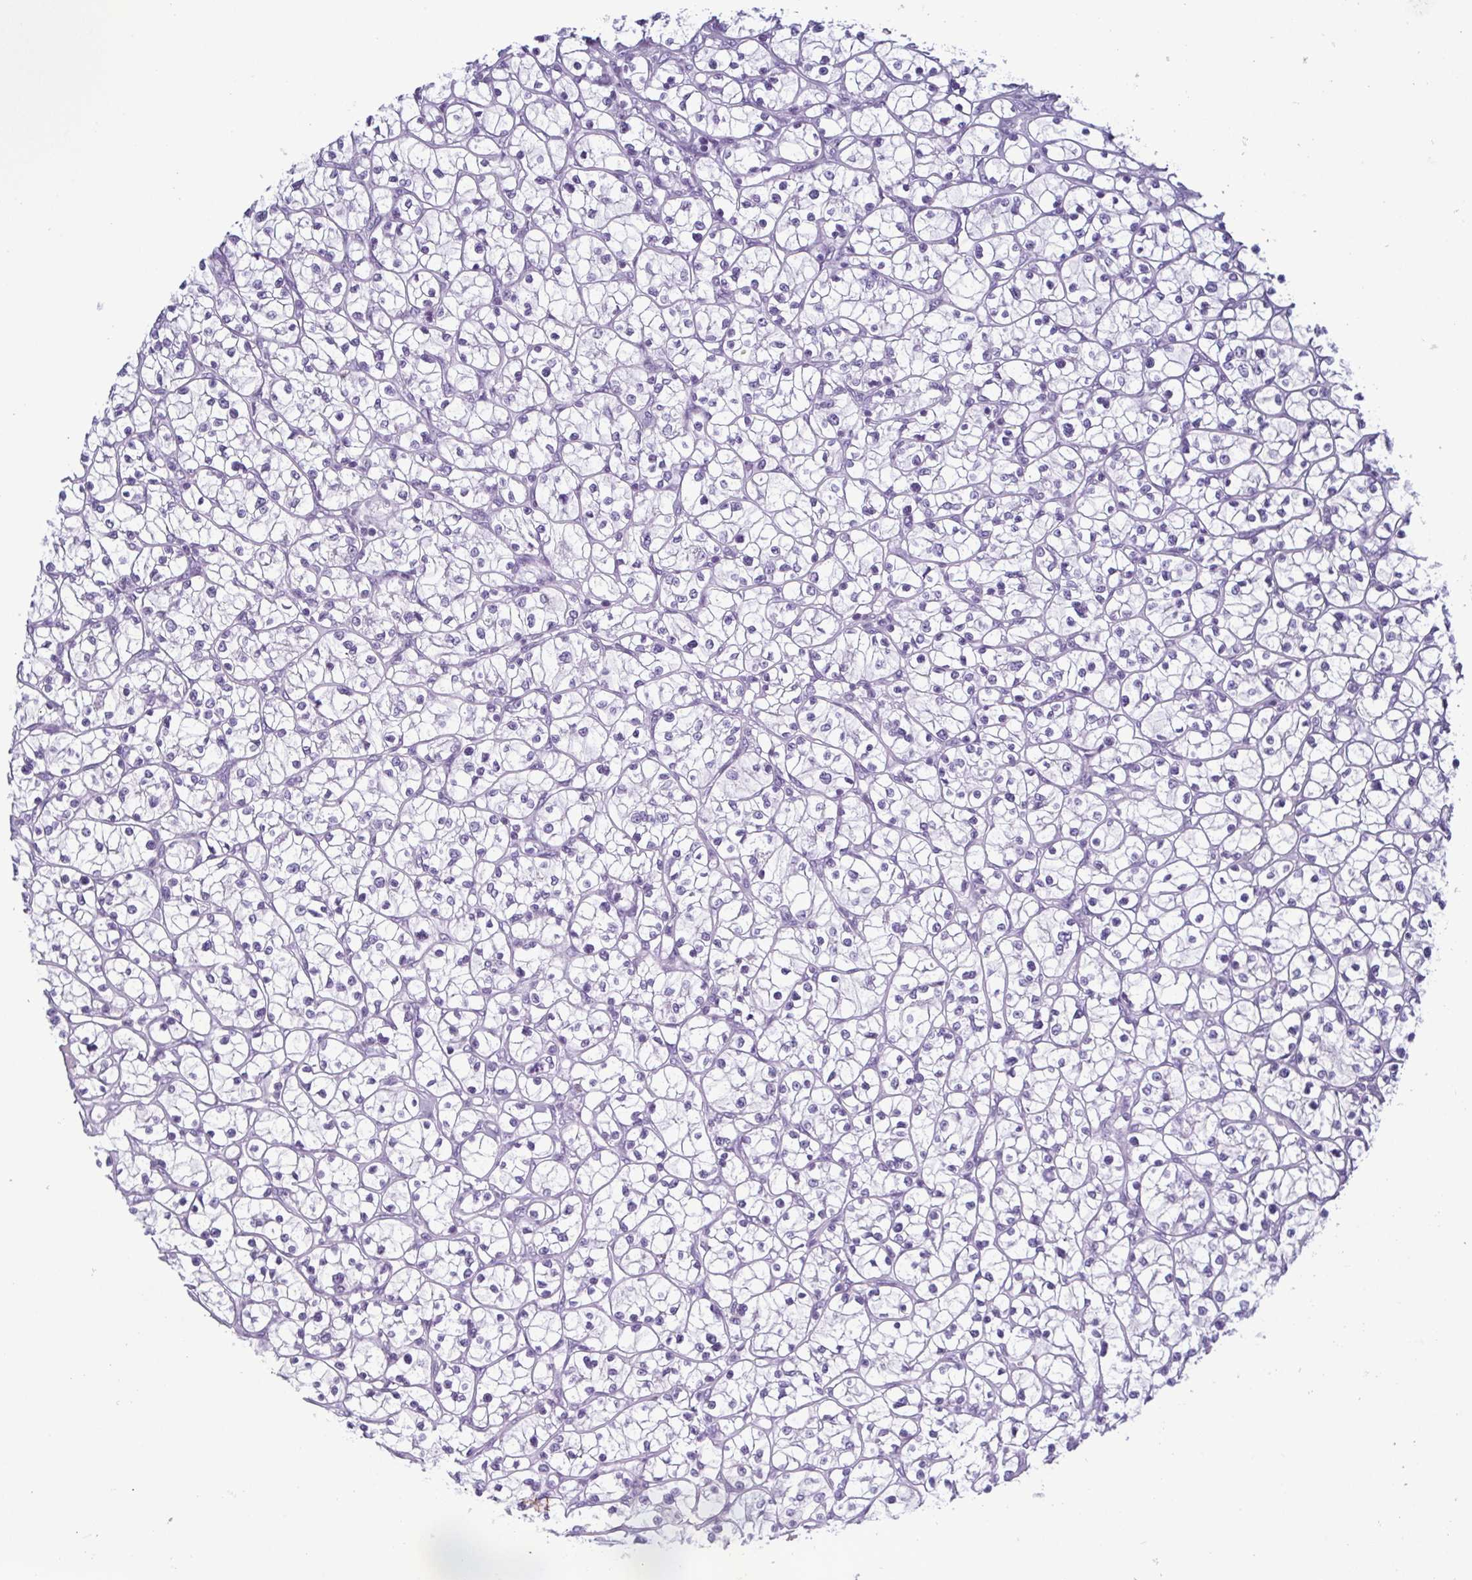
{"staining": {"intensity": "negative", "quantity": "none", "location": "none"}, "tissue": "renal cancer", "cell_type": "Tumor cells", "image_type": "cancer", "snomed": [{"axis": "morphology", "description": "Adenocarcinoma, NOS"}, {"axis": "topography", "description": "Kidney"}], "caption": "Adenocarcinoma (renal) was stained to show a protein in brown. There is no significant staining in tumor cells.", "gene": "KRT10", "patient": {"sex": "female", "age": 64}}